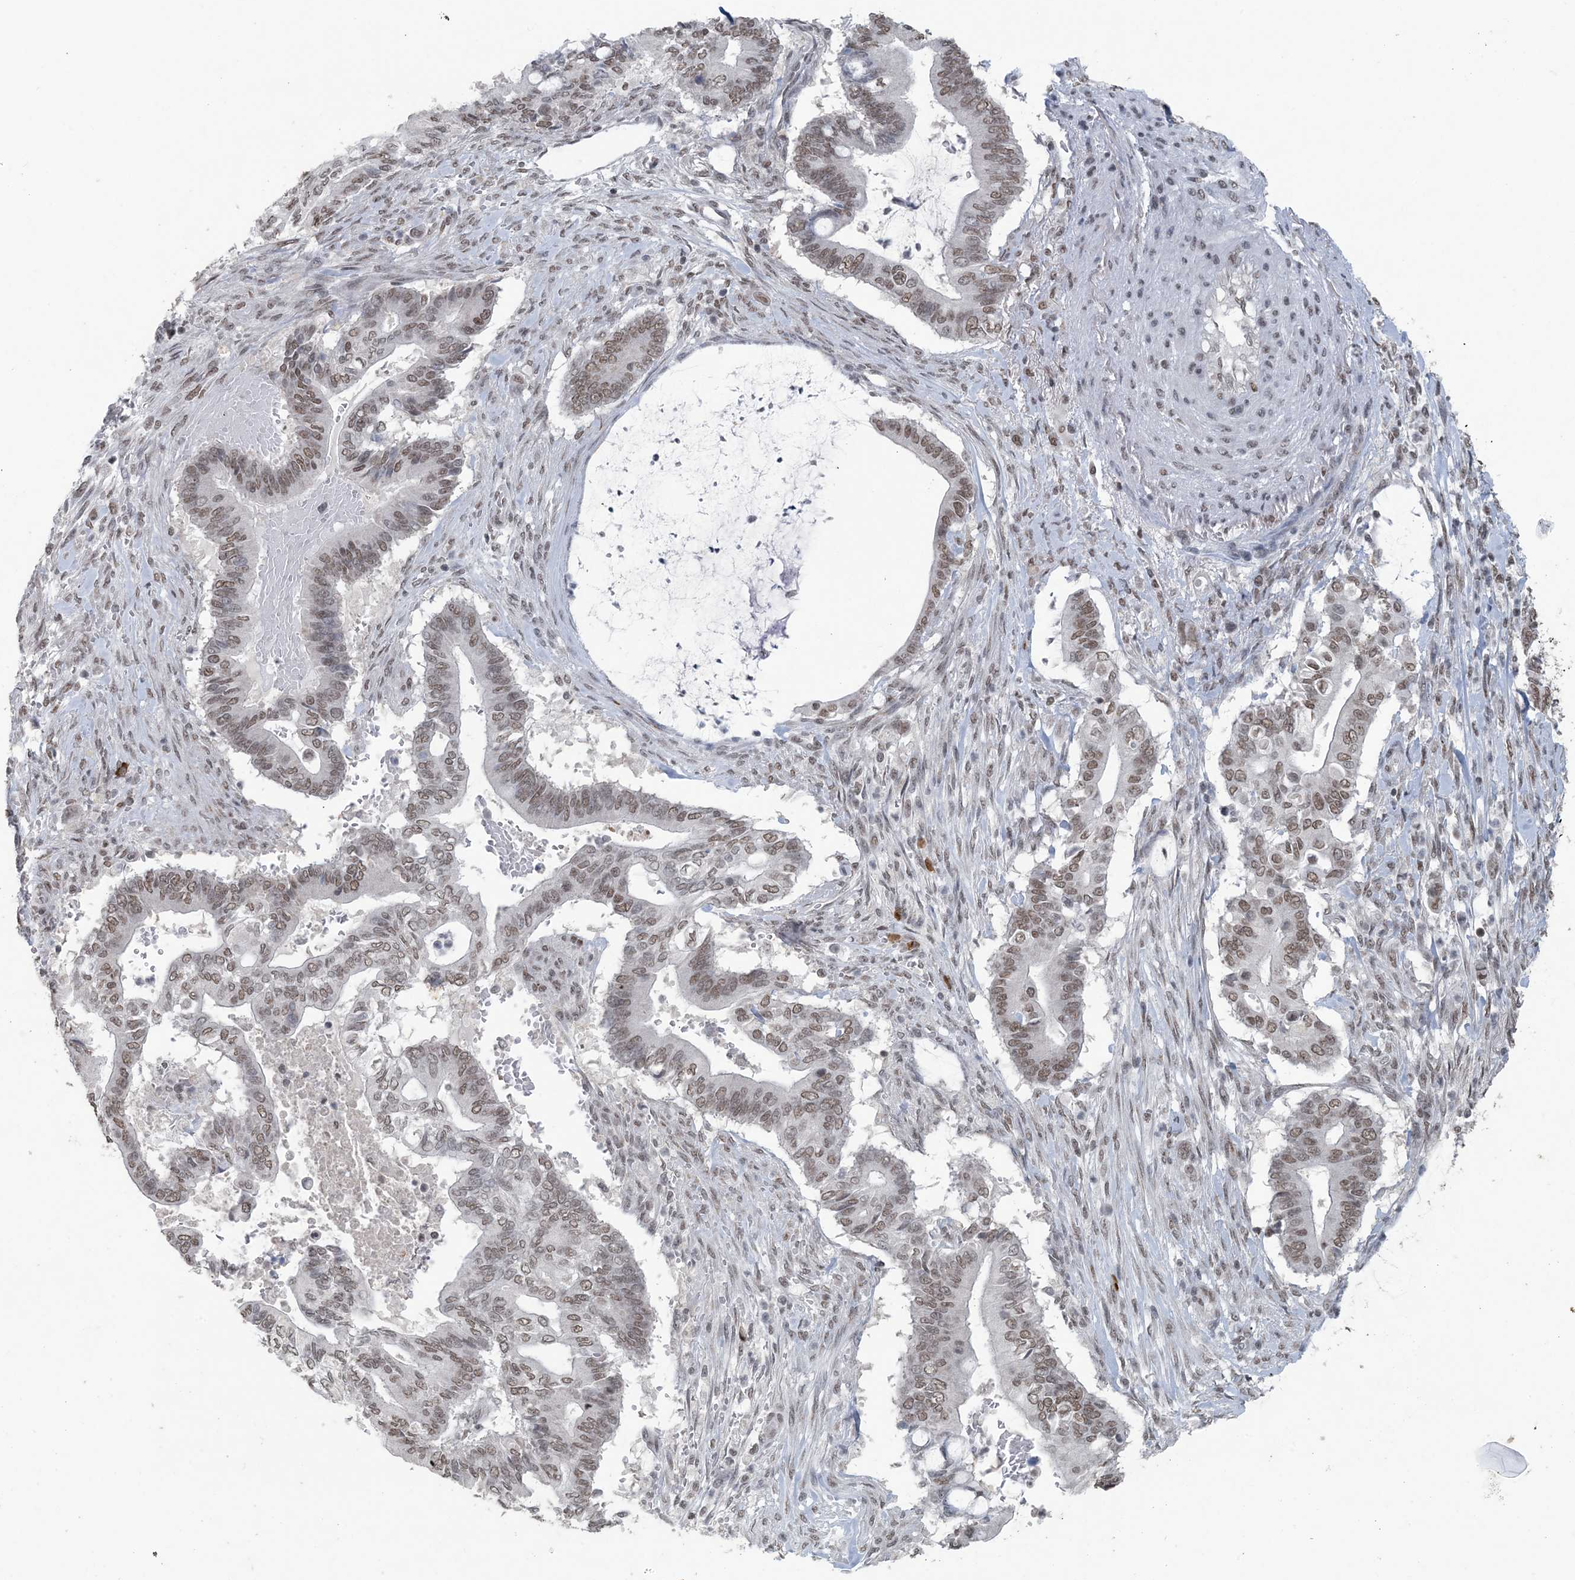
{"staining": {"intensity": "weak", "quantity": ">75%", "location": "nuclear"}, "tissue": "pancreatic cancer", "cell_type": "Tumor cells", "image_type": "cancer", "snomed": [{"axis": "morphology", "description": "Adenocarcinoma, NOS"}, {"axis": "topography", "description": "Pancreas"}], "caption": "Tumor cells demonstrate low levels of weak nuclear positivity in approximately >75% of cells in human pancreatic cancer. (brown staining indicates protein expression, while blue staining denotes nuclei).", "gene": "MBD2", "patient": {"sex": "male", "age": 68}}